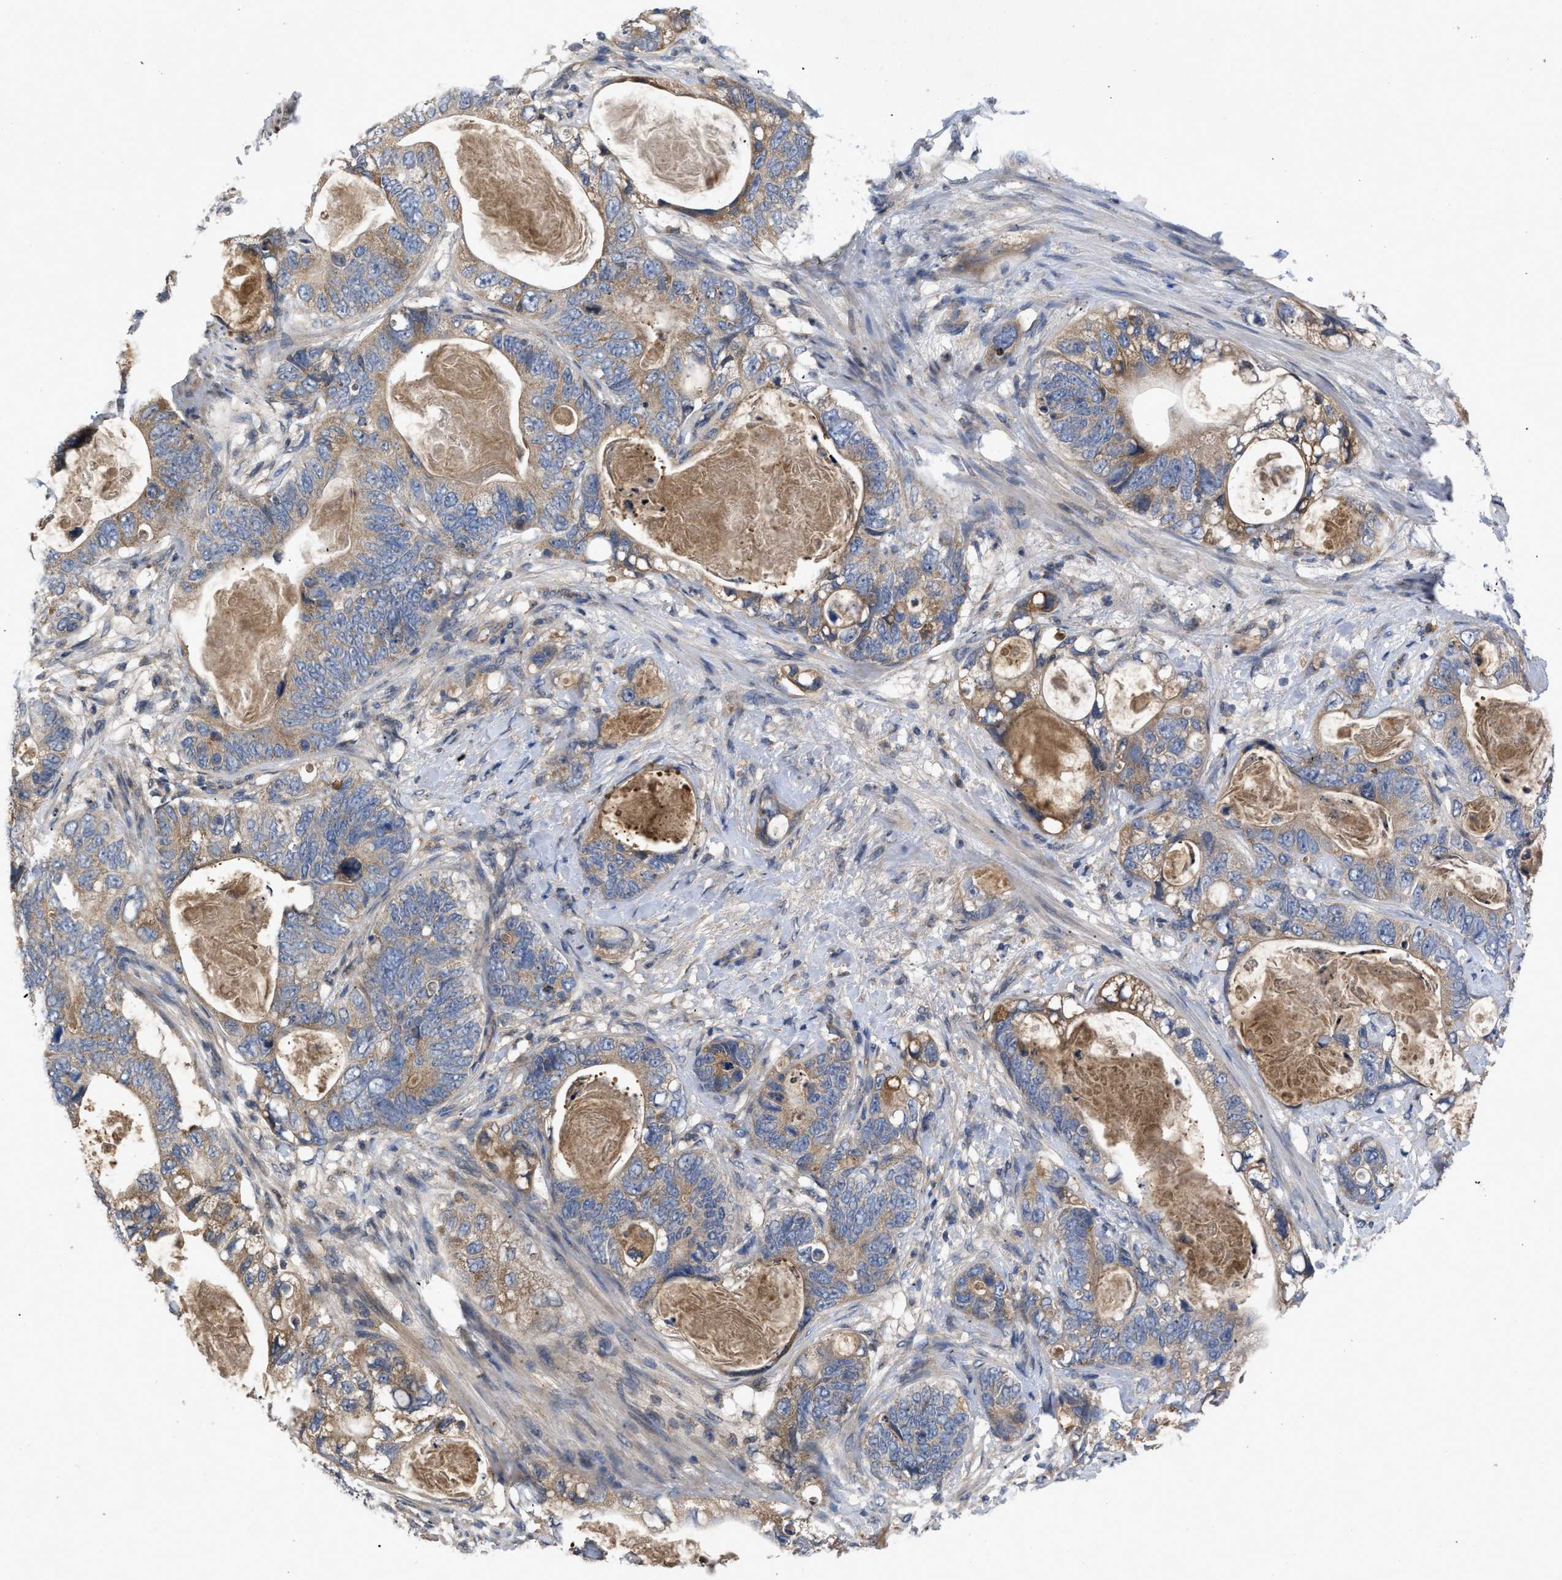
{"staining": {"intensity": "moderate", "quantity": ">75%", "location": "cytoplasmic/membranous"}, "tissue": "stomach cancer", "cell_type": "Tumor cells", "image_type": "cancer", "snomed": [{"axis": "morphology", "description": "Normal tissue, NOS"}, {"axis": "morphology", "description": "Adenocarcinoma, NOS"}, {"axis": "topography", "description": "Stomach"}], "caption": "A high-resolution histopathology image shows immunohistochemistry staining of stomach cancer, which displays moderate cytoplasmic/membranous staining in approximately >75% of tumor cells.", "gene": "VPS4A", "patient": {"sex": "female", "age": 89}}